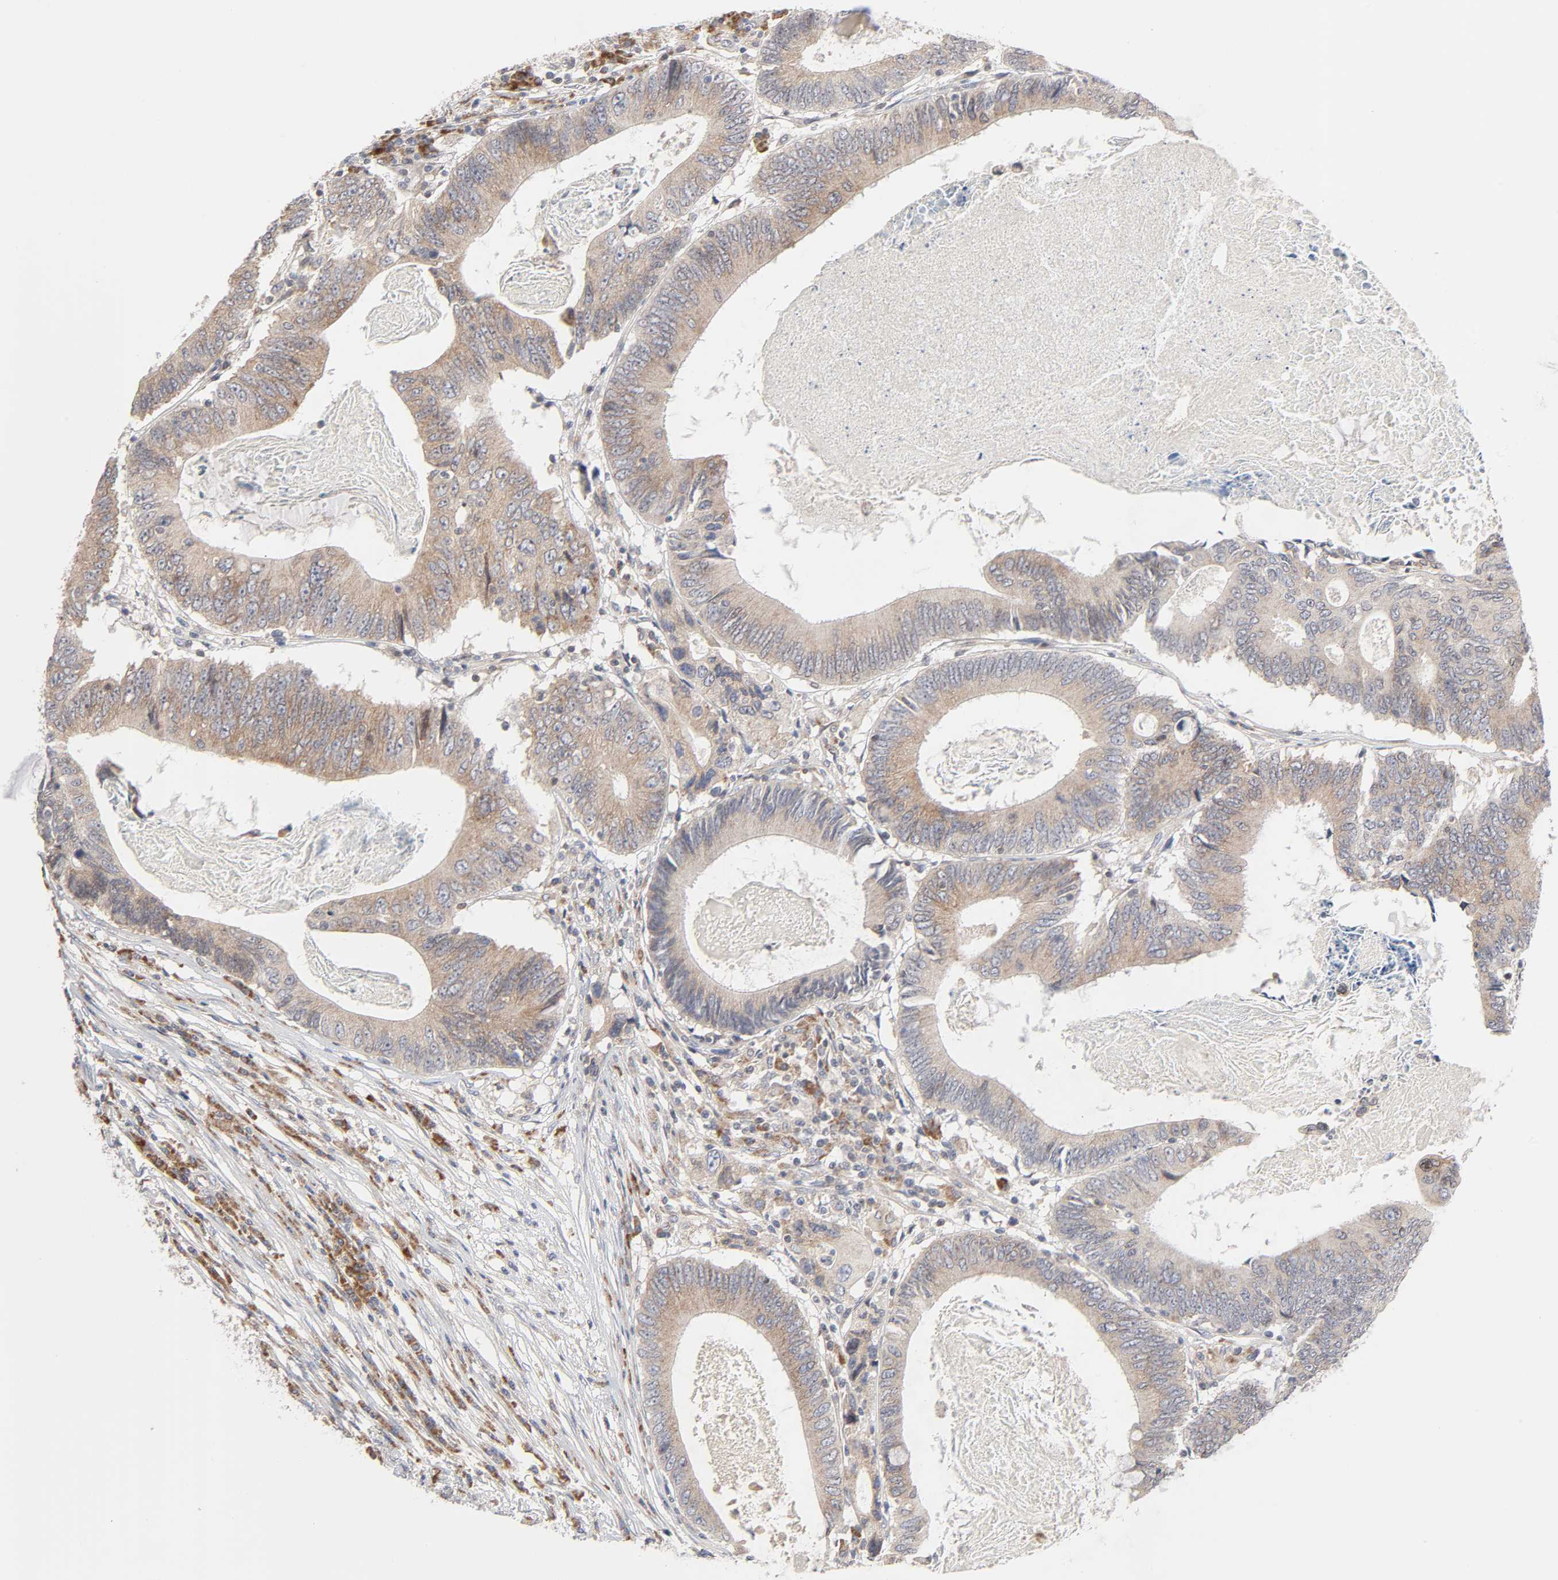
{"staining": {"intensity": "weak", "quantity": ">75%", "location": "cytoplasmic/membranous"}, "tissue": "colorectal cancer", "cell_type": "Tumor cells", "image_type": "cancer", "snomed": [{"axis": "morphology", "description": "Adenocarcinoma, NOS"}, {"axis": "topography", "description": "Colon"}], "caption": "Adenocarcinoma (colorectal) was stained to show a protein in brown. There is low levels of weak cytoplasmic/membranous expression in approximately >75% of tumor cells.", "gene": "IL4R", "patient": {"sex": "female", "age": 78}}